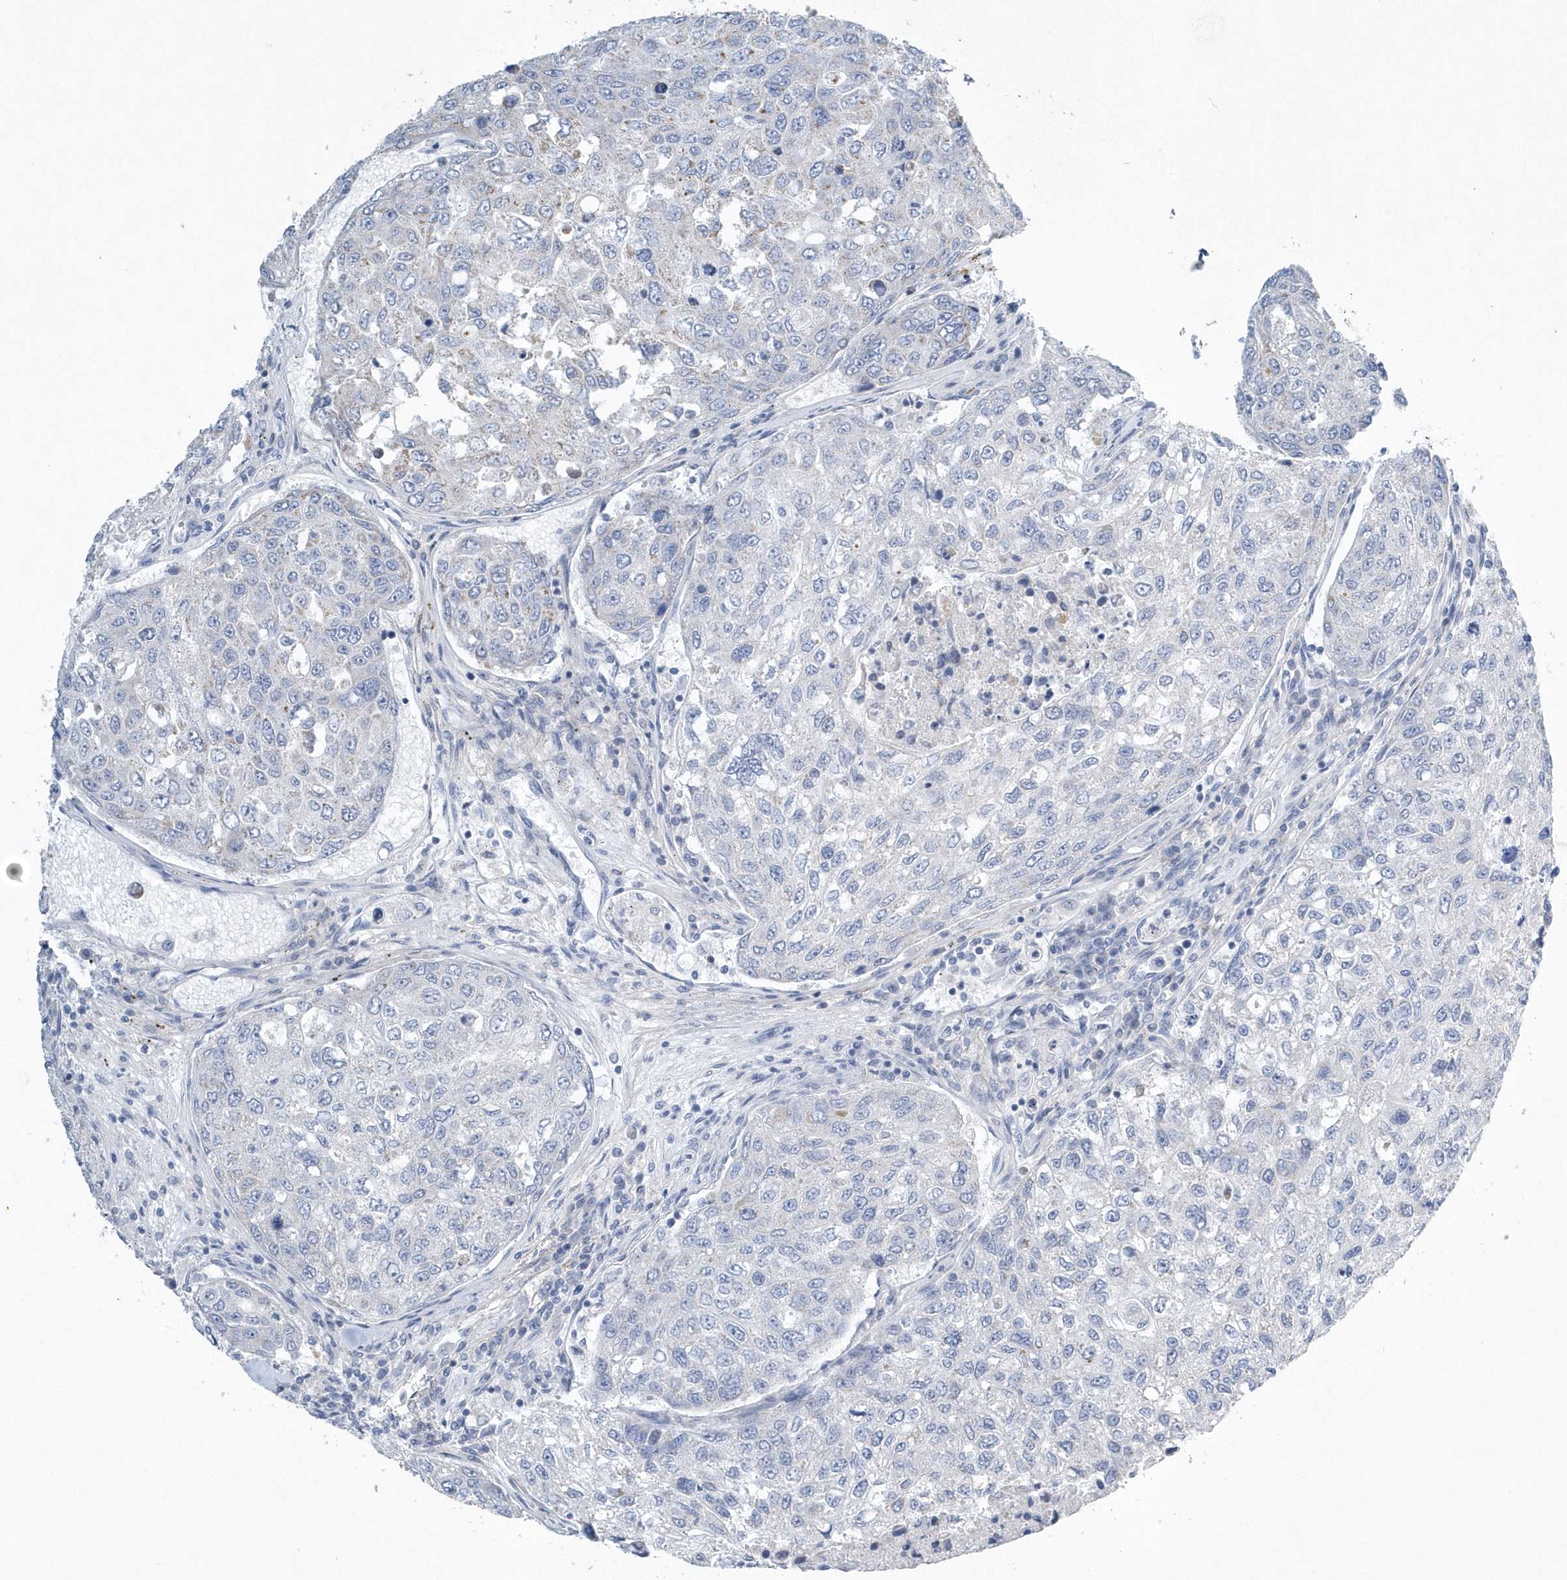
{"staining": {"intensity": "negative", "quantity": "none", "location": "none"}, "tissue": "urothelial cancer", "cell_type": "Tumor cells", "image_type": "cancer", "snomed": [{"axis": "morphology", "description": "Urothelial carcinoma, High grade"}, {"axis": "topography", "description": "Lymph node"}, {"axis": "topography", "description": "Urinary bladder"}], "caption": "This is an immunohistochemistry histopathology image of human urothelial carcinoma (high-grade). There is no positivity in tumor cells.", "gene": "SPATA18", "patient": {"sex": "male", "age": 51}}